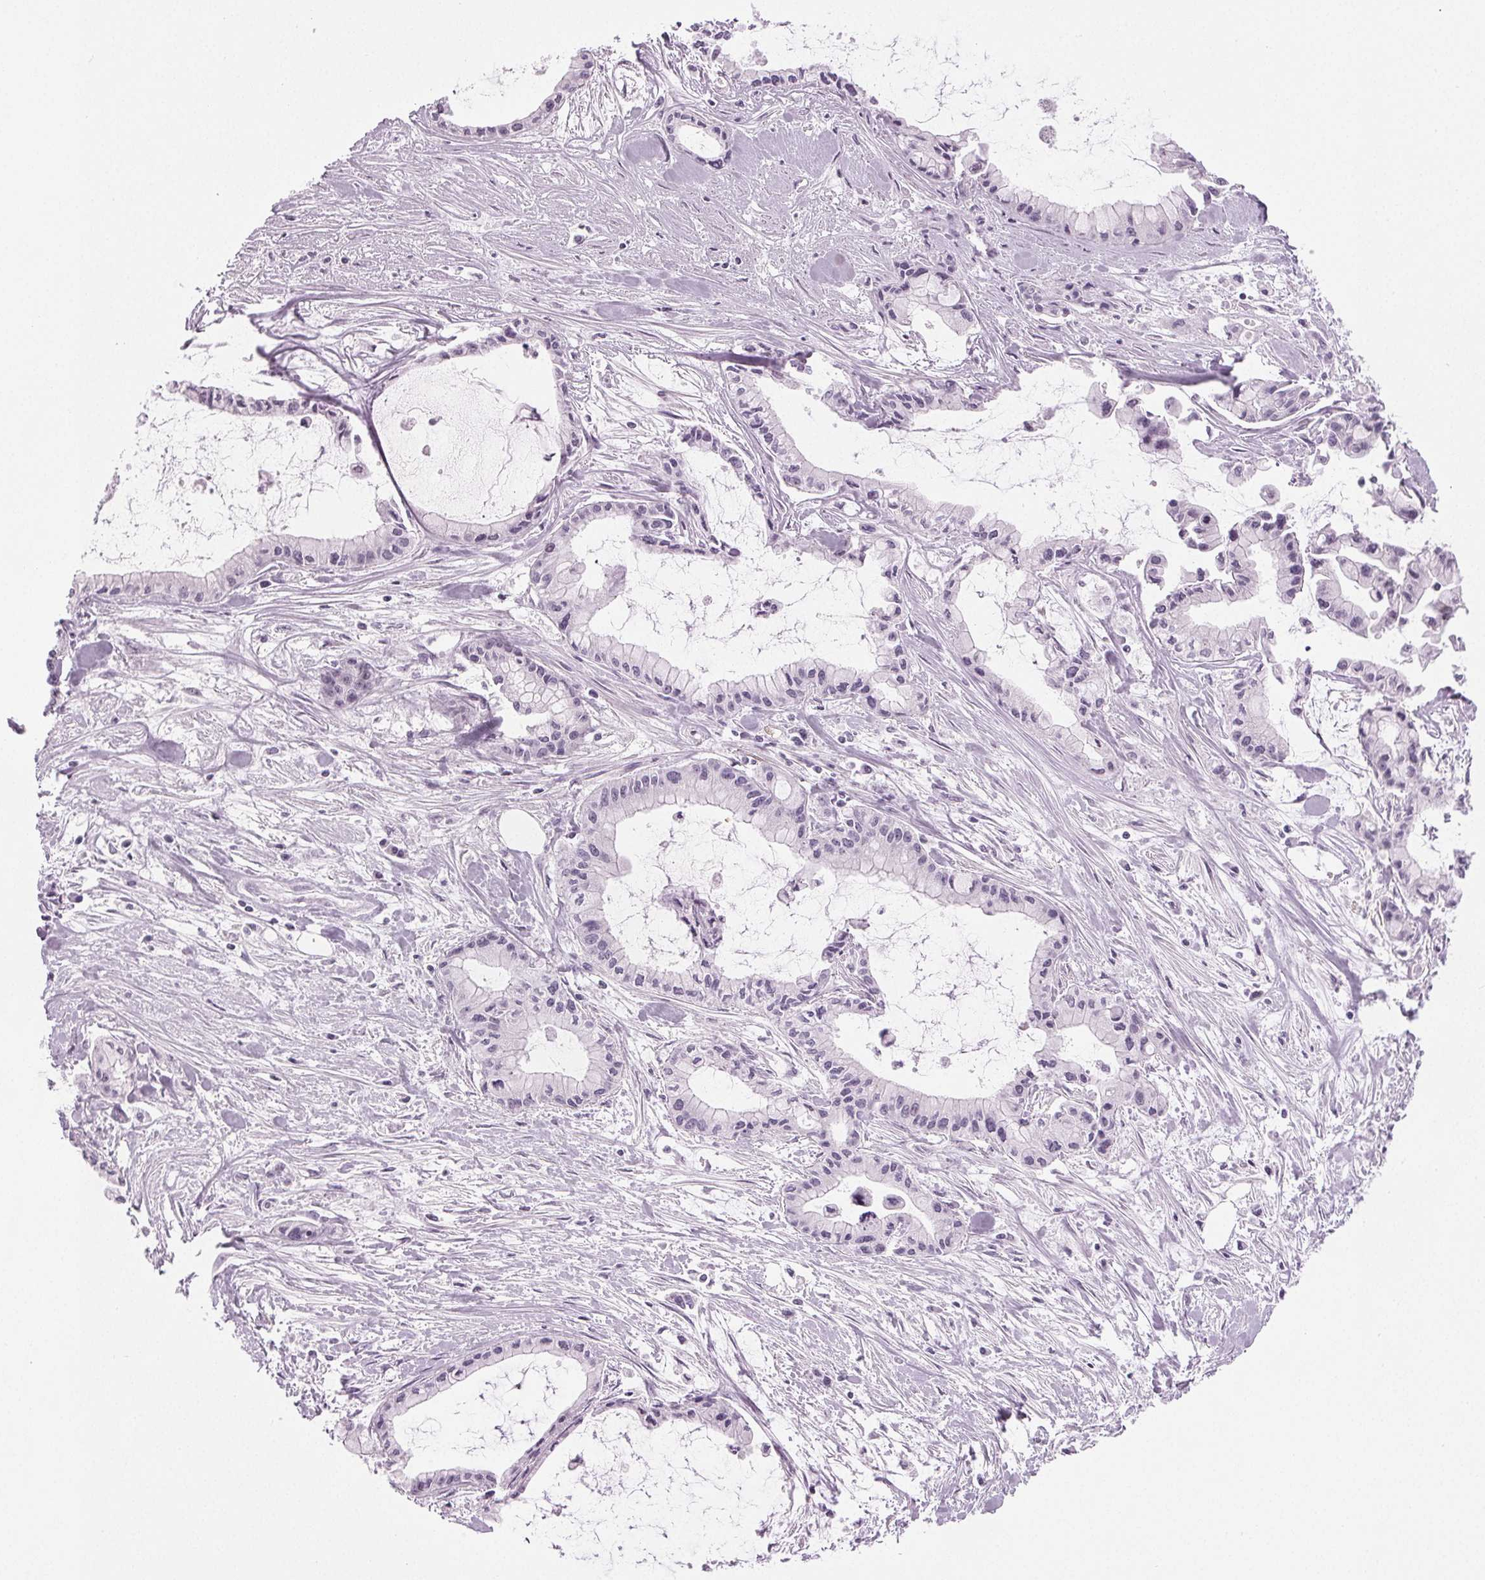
{"staining": {"intensity": "negative", "quantity": "none", "location": "none"}, "tissue": "pancreatic cancer", "cell_type": "Tumor cells", "image_type": "cancer", "snomed": [{"axis": "morphology", "description": "Adenocarcinoma, NOS"}, {"axis": "topography", "description": "Pancreas"}], "caption": "DAB immunohistochemical staining of pancreatic adenocarcinoma demonstrates no significant staining in tumor cells. (DAB (3,3'-diaminobenzidine) IHC with hematoxylin counter stain).", "gene": "IGF2BP1", "patient": {"sex": "male", "age": 48}}